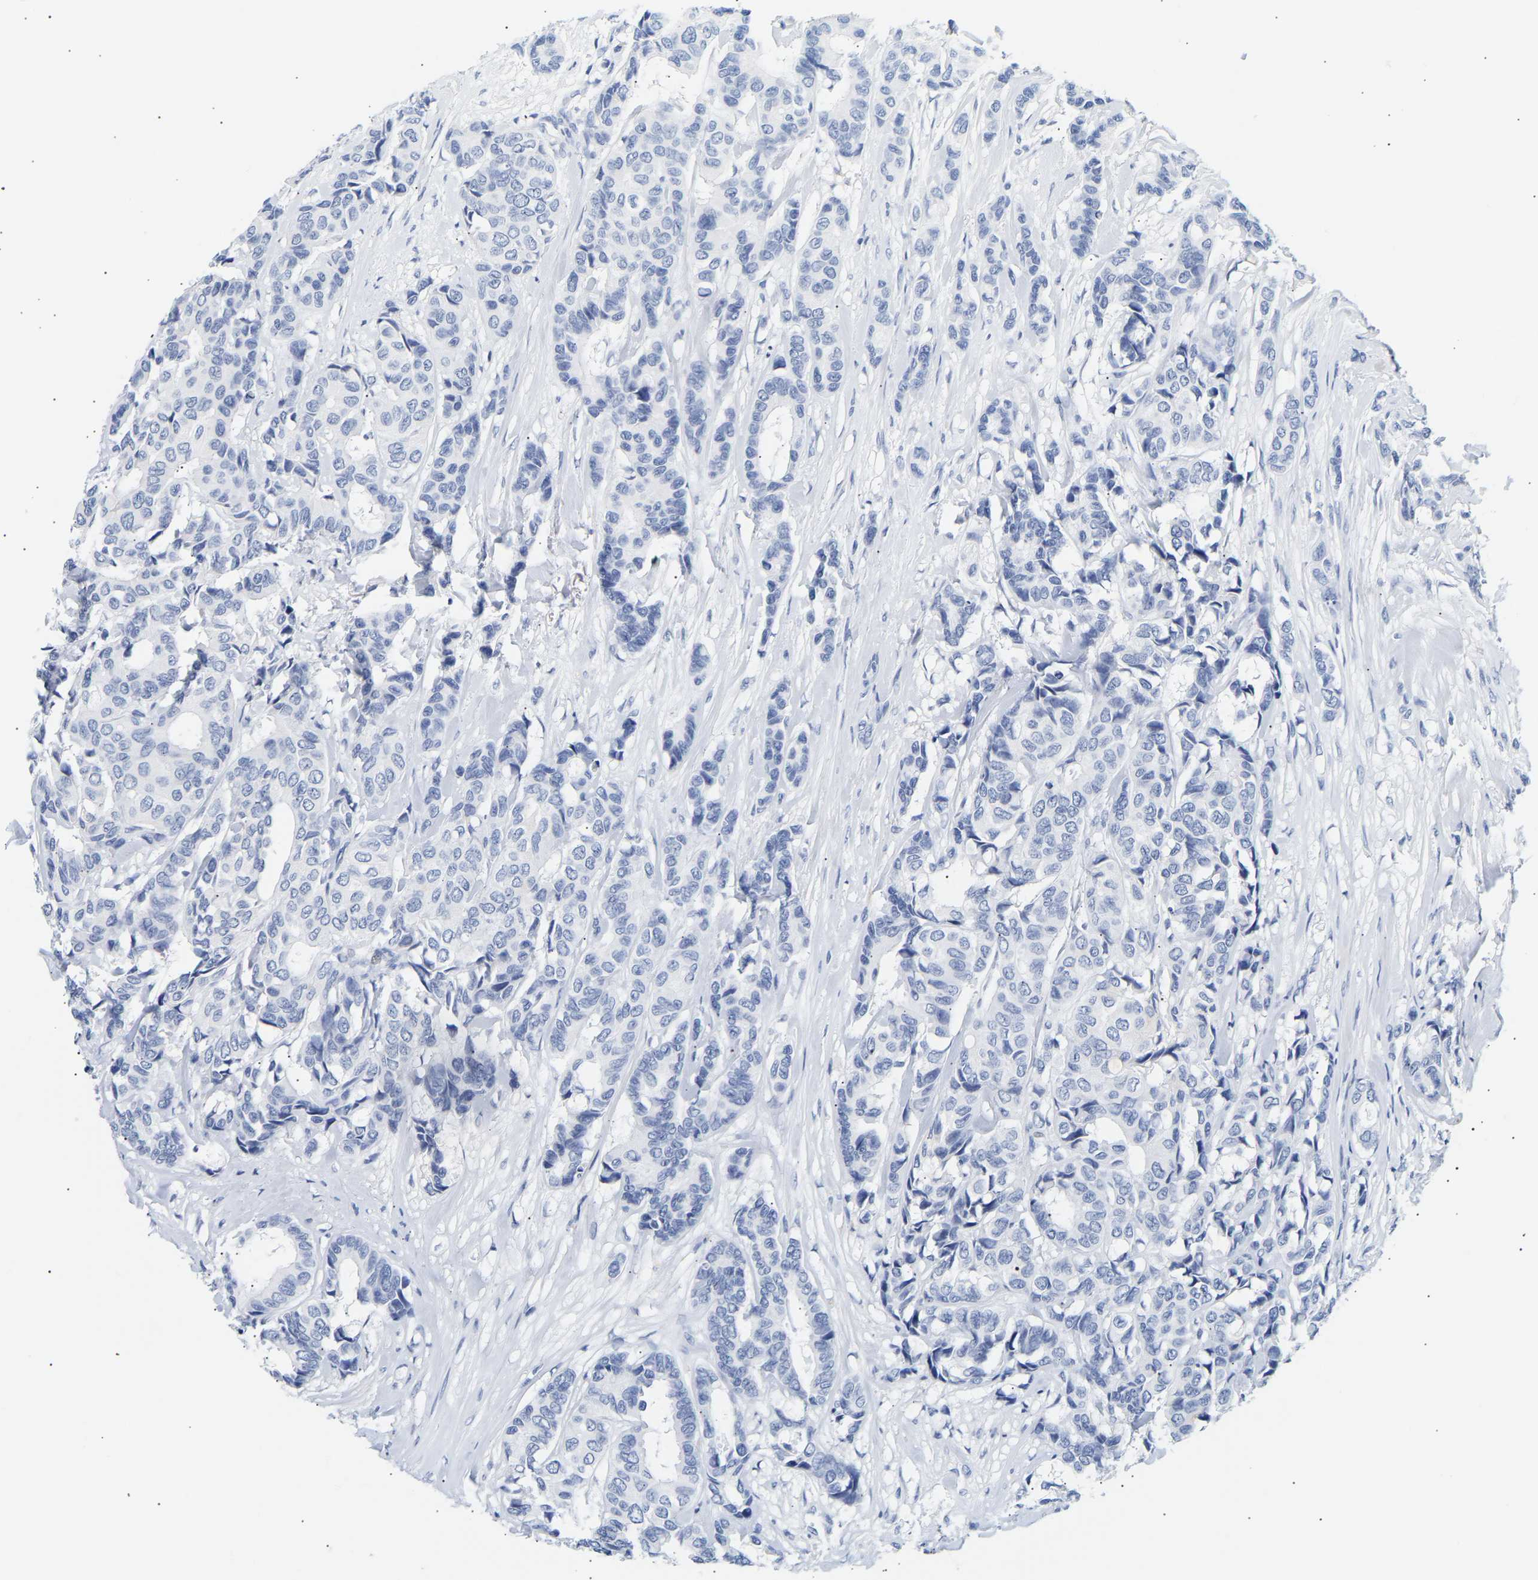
{"staining": {"intensity": "negative", "quantity": "none", "location": "none"}, "tissue": "breast cancer", "cell_type": "Tumor cells", "image_type": "cancer", "snomed": [{"axis": "morphology", "description": "Duct carcinoma"}, {"axis": "topography", "description": "Breast"}], "caption": "The histopathology image exhibits no staining of tumor cells in invasive ductal carcinoma (breast).", "gene": "SPINK2", "patient": {"sex": "female", "age": 87}}